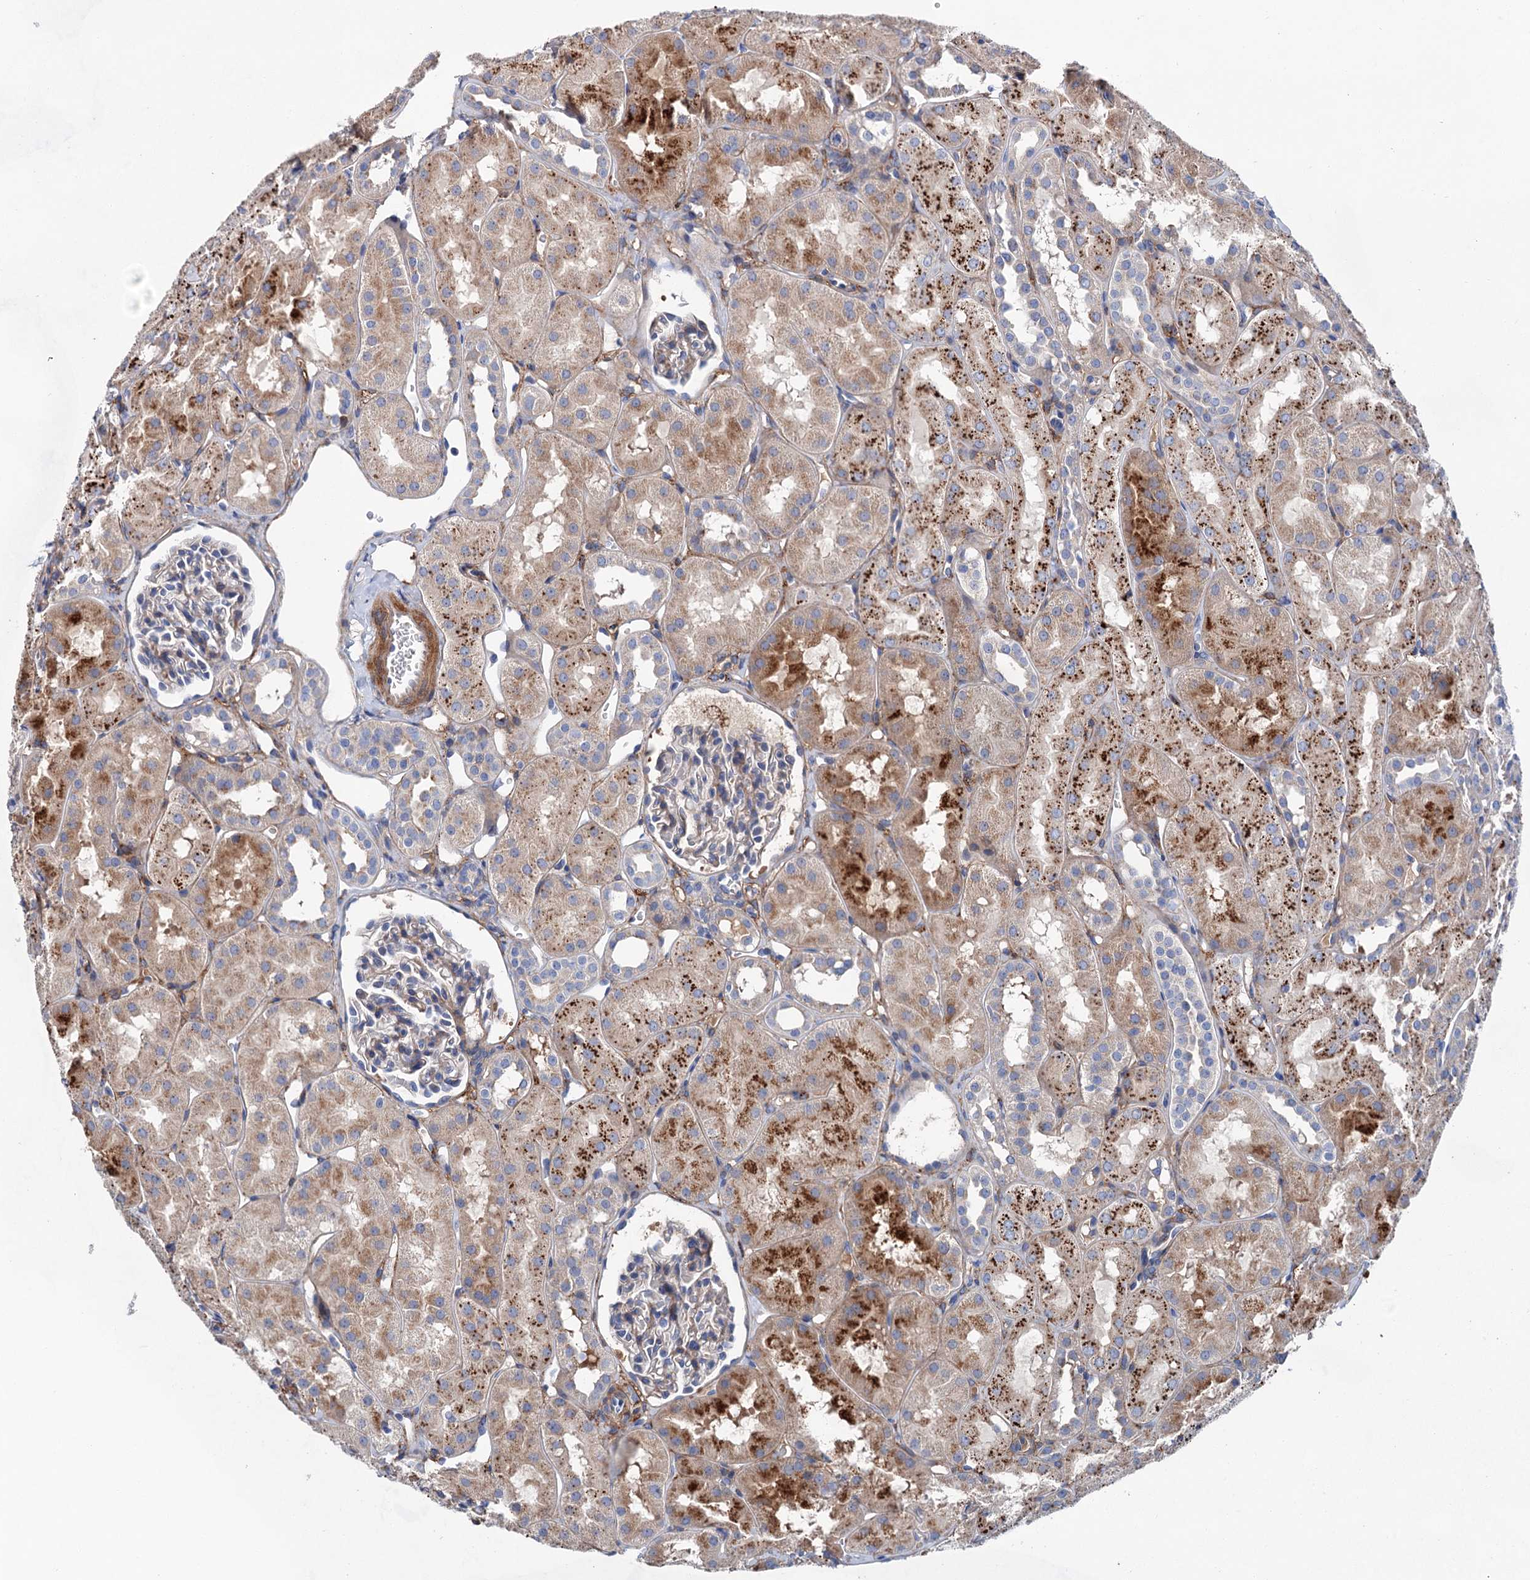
{"staining": {"intensity": "weak", "quantity": "25%-75%", "location": "cytoplasmic/membranous"}, "tissue": "kidney", "cell_type": "Cells in glomeruli", "image_type": "normal", "snomed": [{"axis": "morphology", "description": "Normal tissue, NOS"}, {"axis": "topography", "description": "Kidney"}, {"axis": "topography", "description": "Urinary bladder"}], "caption": "Unremarkable kidney reveals weak cytoplasmic/membranous positivity in approximately 25%-75% of cells in glomeruli.", "gene": "GPR155", "patient": {"sex": "male", "age": 16}}